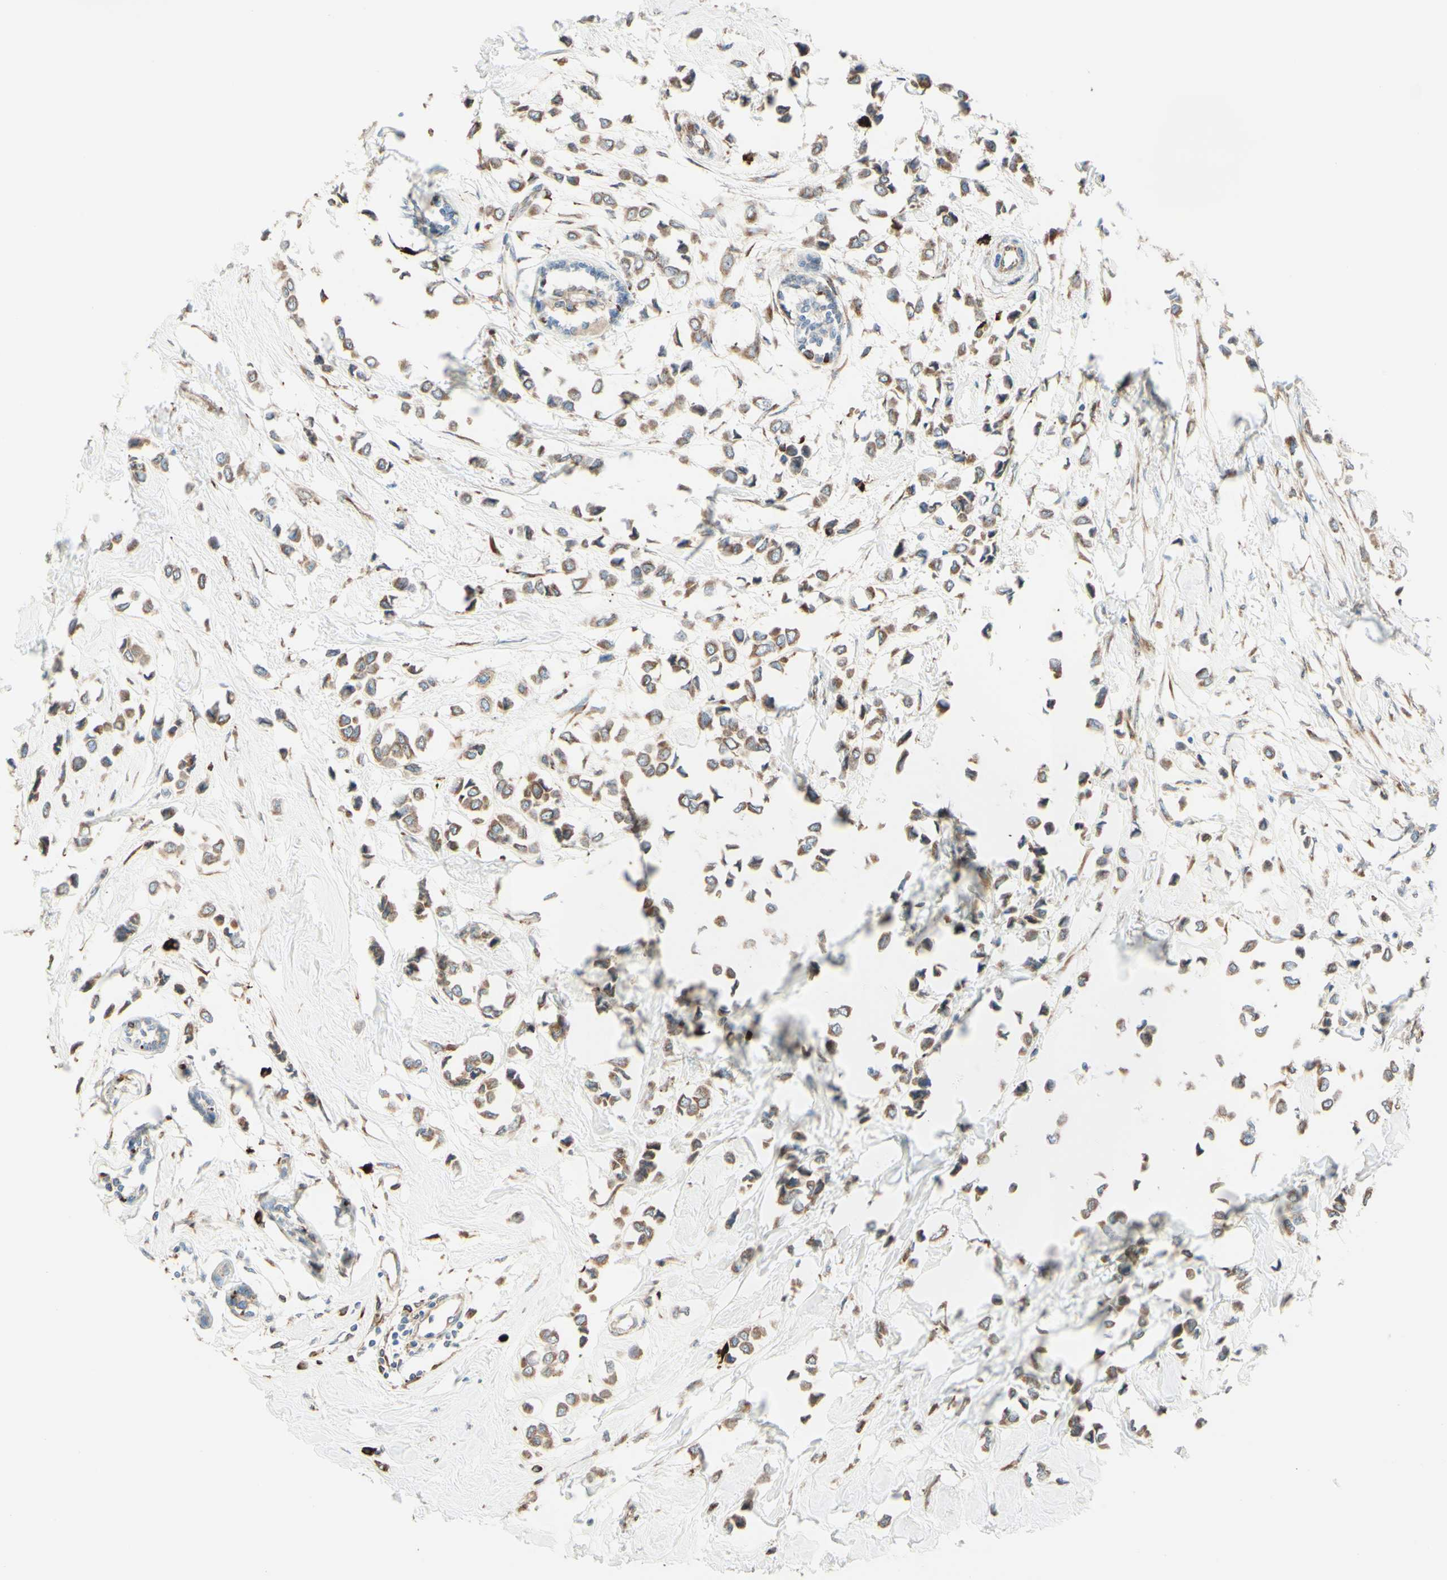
{"staining": {"intensity": "moderate", "quantity": ">75%", "location": "cytoplasmic/membranous"}, "tissue": "breast cancer", "cell_type": "Tumor cells", "image_type": "cancer", "snomed": [{"axis": "morphology", "description": "Lobular carcinoma"}, {"axis": "topography", "description": "Breast"}], "caption": "This image shows breast cancer (lobular carcinoma) stained with immunohistochemistry to label a protein in brown. The cytoplasmic/membranous of tumor cells show moderate positivity for the protein. Nuclei are counter-stained blue.", "gene": "DNAJB11", "patient": {"sex": "female", "age": 51}}